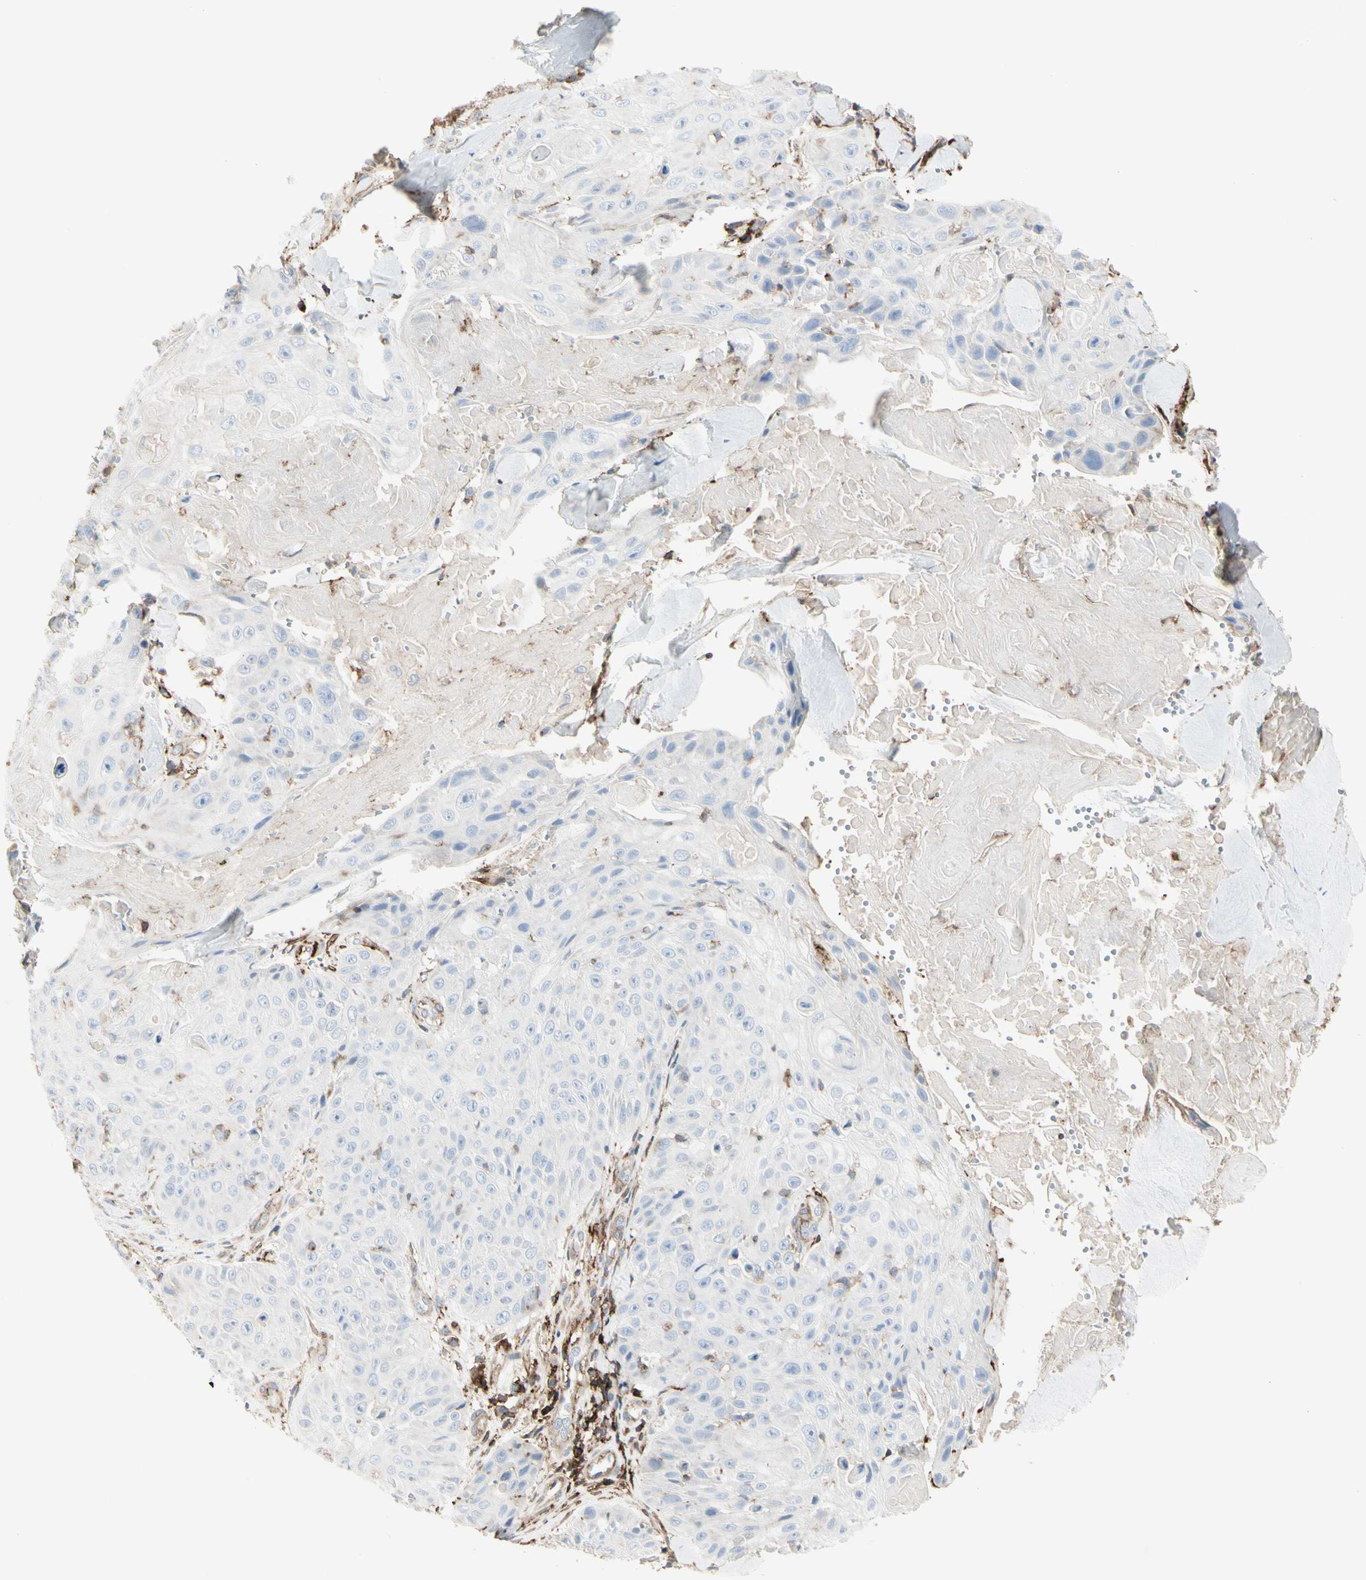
{"staining": {"intensity": "negative", "quantity": "none", "location": "none"}, "tissue": "skin cancer", "cell_type": "Tumor cells", "image_type": "cancer", "snomed": [{"axis": "morphology", "description": "Squamous cell carcinoma, NOS"}, {"axis": "topography", "description": "Skin"}], "caption": "The micrograph demonstrates no significant expression in tumor cells of squamous cell carcinoma (skin). (Immunohistochemistry (ihc), brightfield microscopy, high magnification).", "gene": "CLEC2B", "patient": {"sex": "male", "age": 86}}